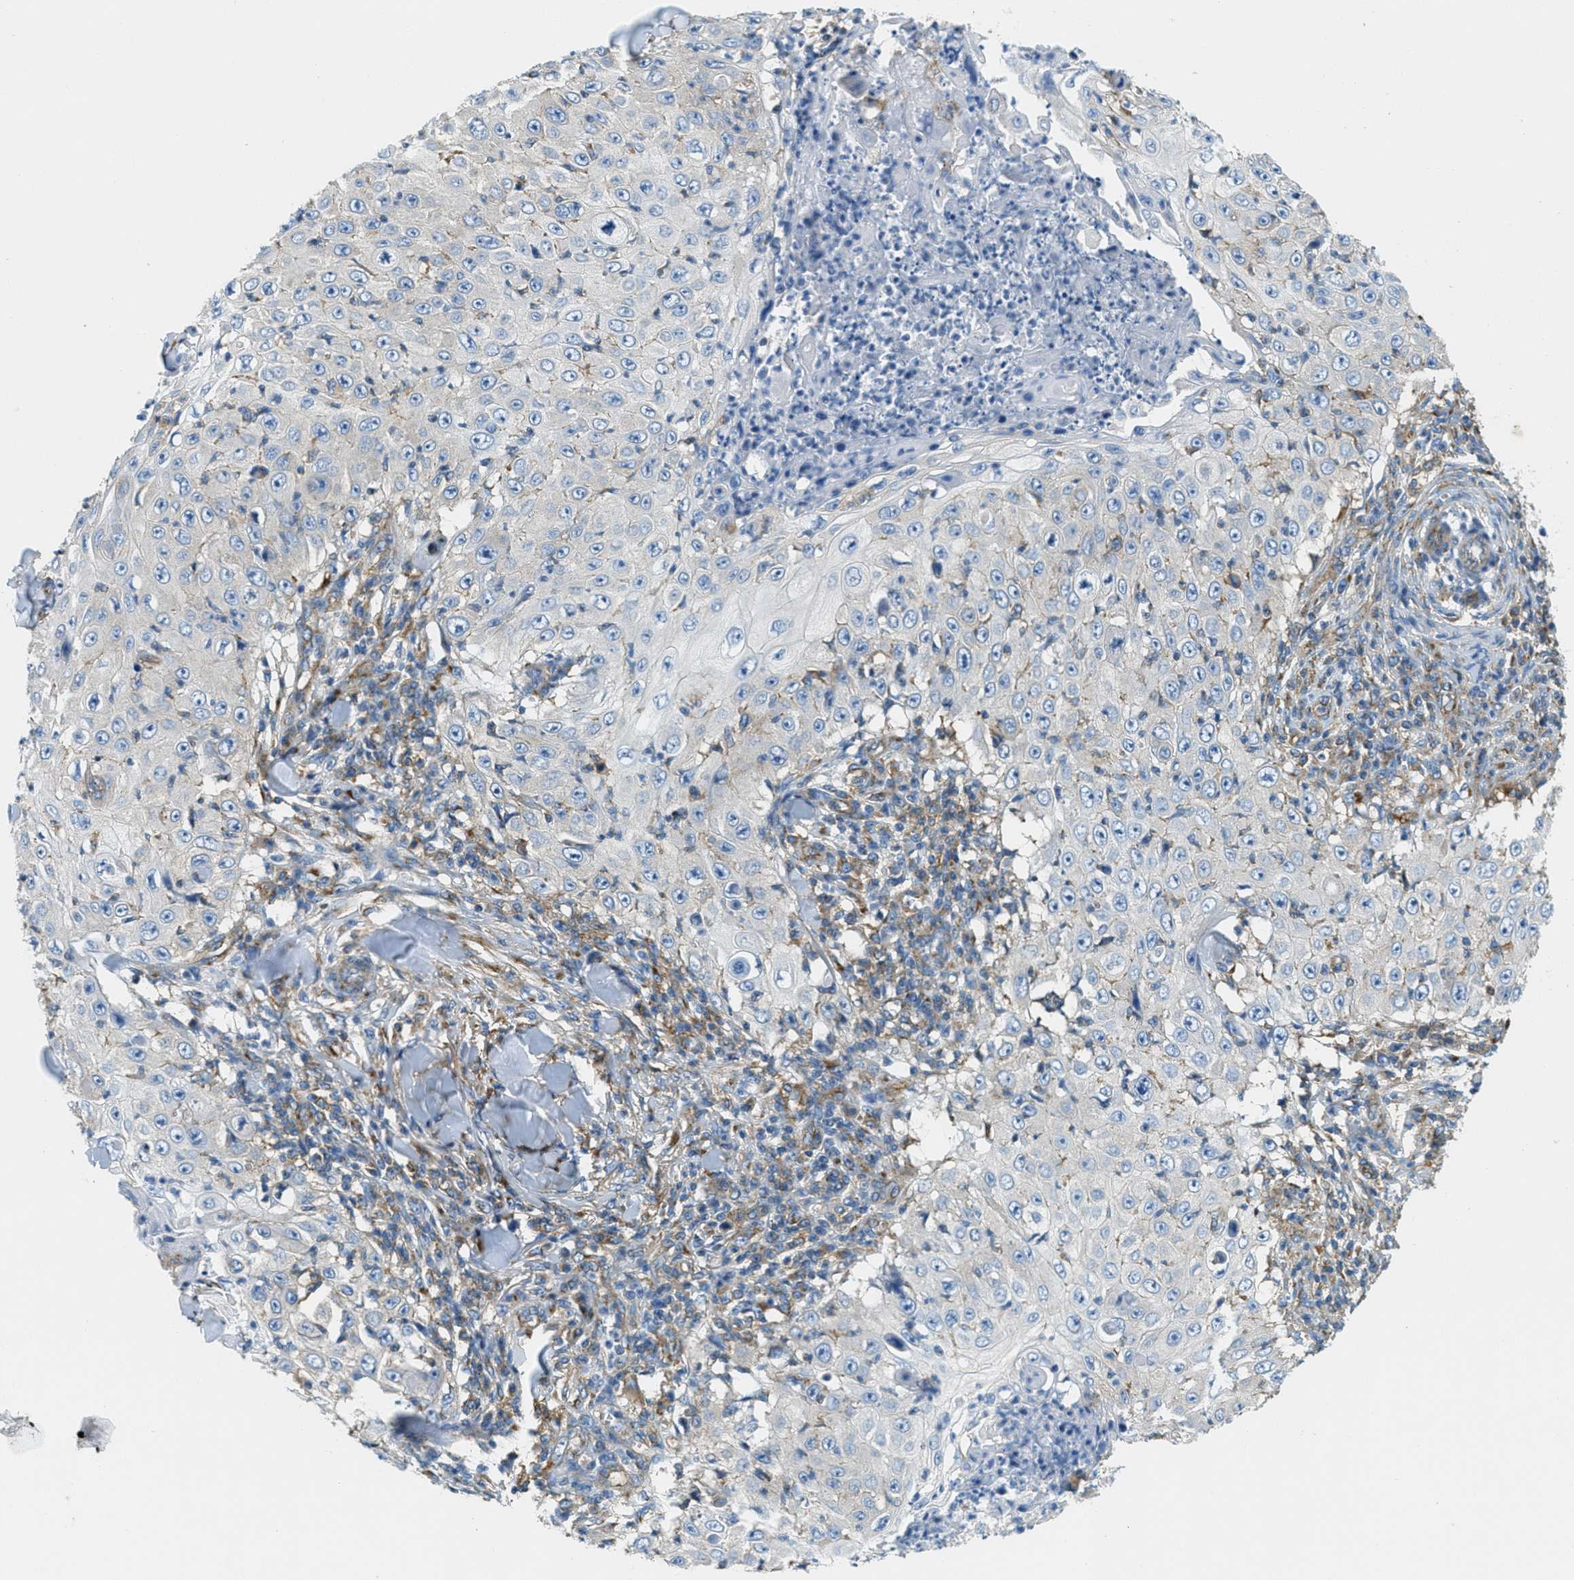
{"staining": {"intensity": "negative", "quantity": "none", "location": "none"}, "tissue": "skin cancer", "cell_type": "Tumor cells", "image_type": "cancer", "snomed": [{"axis": "morphology", "description": "Squamous cell carcinoma, NOS"}, {"axis": "topography", "description": "Skin"}], "caption": "An IHC histopathology image of squamous cell carcinoma (skin) is shown. There is no staining in tumor cells of squamous cell carcinoma (skin).", "gene": "AP2B1", "patient": {"sex": "male", "age": 86}}